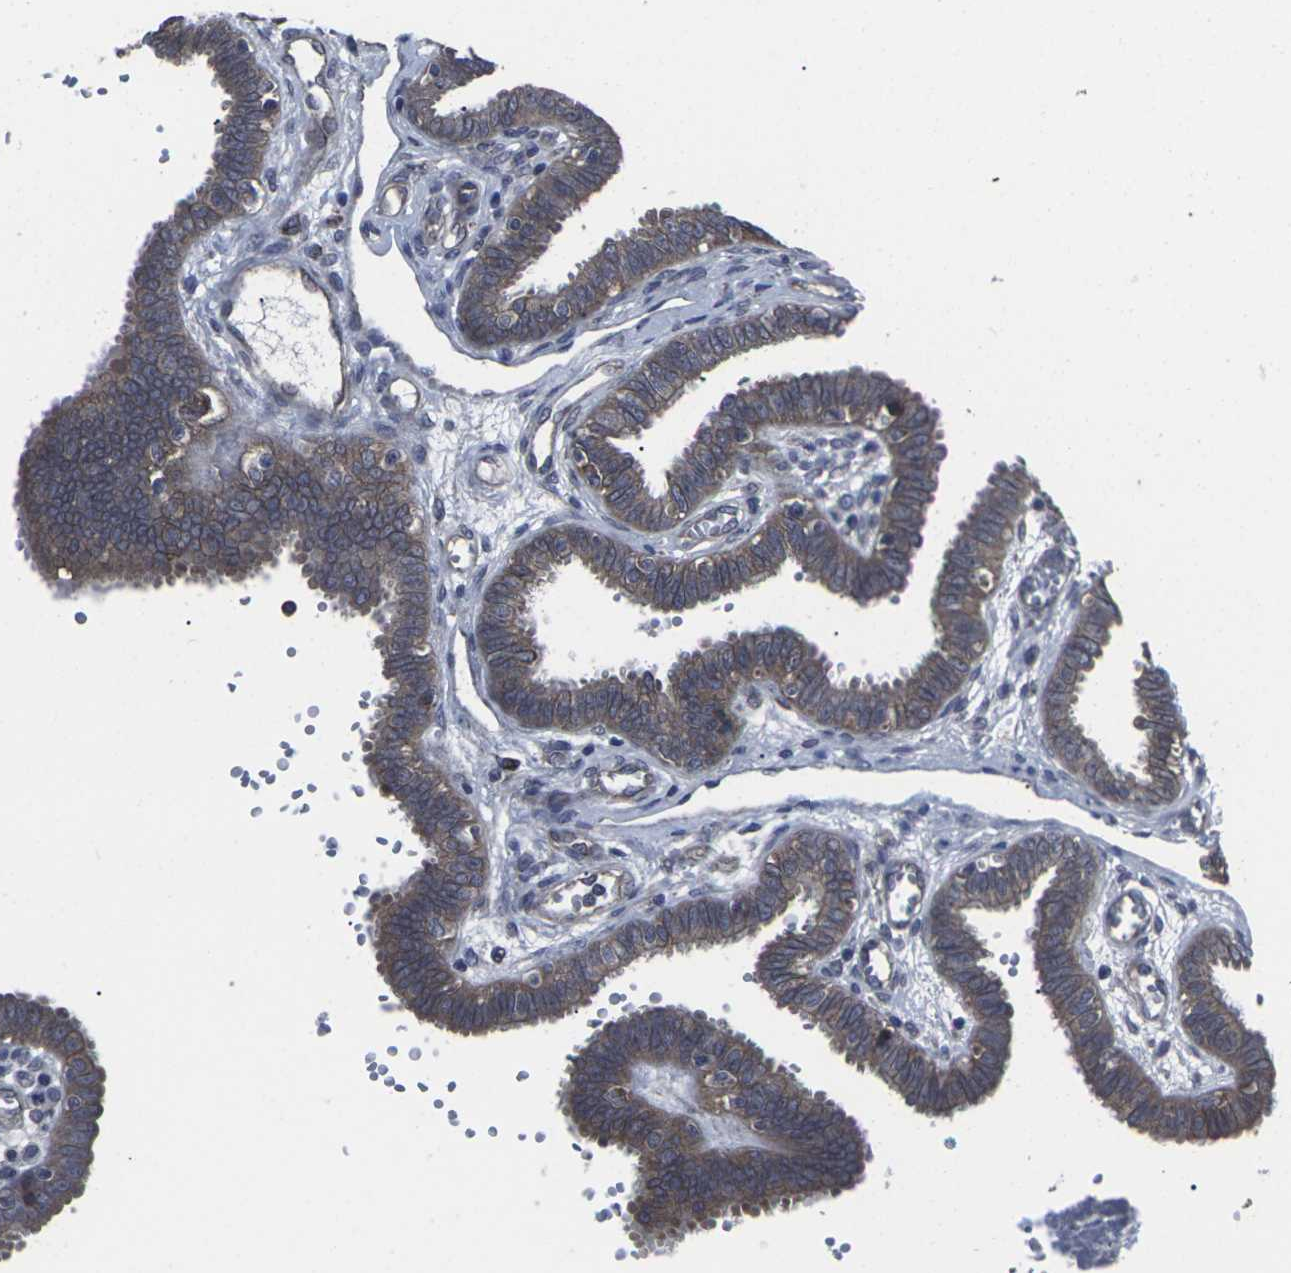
{"staining": {"intensity": "moderate", "quantity": ">75%", "location": "cytoplasmic/membranous"}, "tissue": "fallopian tube", "cell_type": "Glandular cells", "image_type": "normal", "snomed": [{"axis": "morphology", "description": "Normal tissue, NOS"}, {"axis": "topography", "description": "Fallopian tube"}], "caption": "A medium amount of moderate cytoplasmic/membranous positivity is present in about >75% of glandular cells in benign fallopian tube. The protein is stained brown, and the nuclei are stained in blue (DAB (3,3'-diaminobenzidine) IHC with brightfield microscopy, high magnification).", "gene": "MAPKAPK2", "patient": {"sex": "female", "age": 32}}